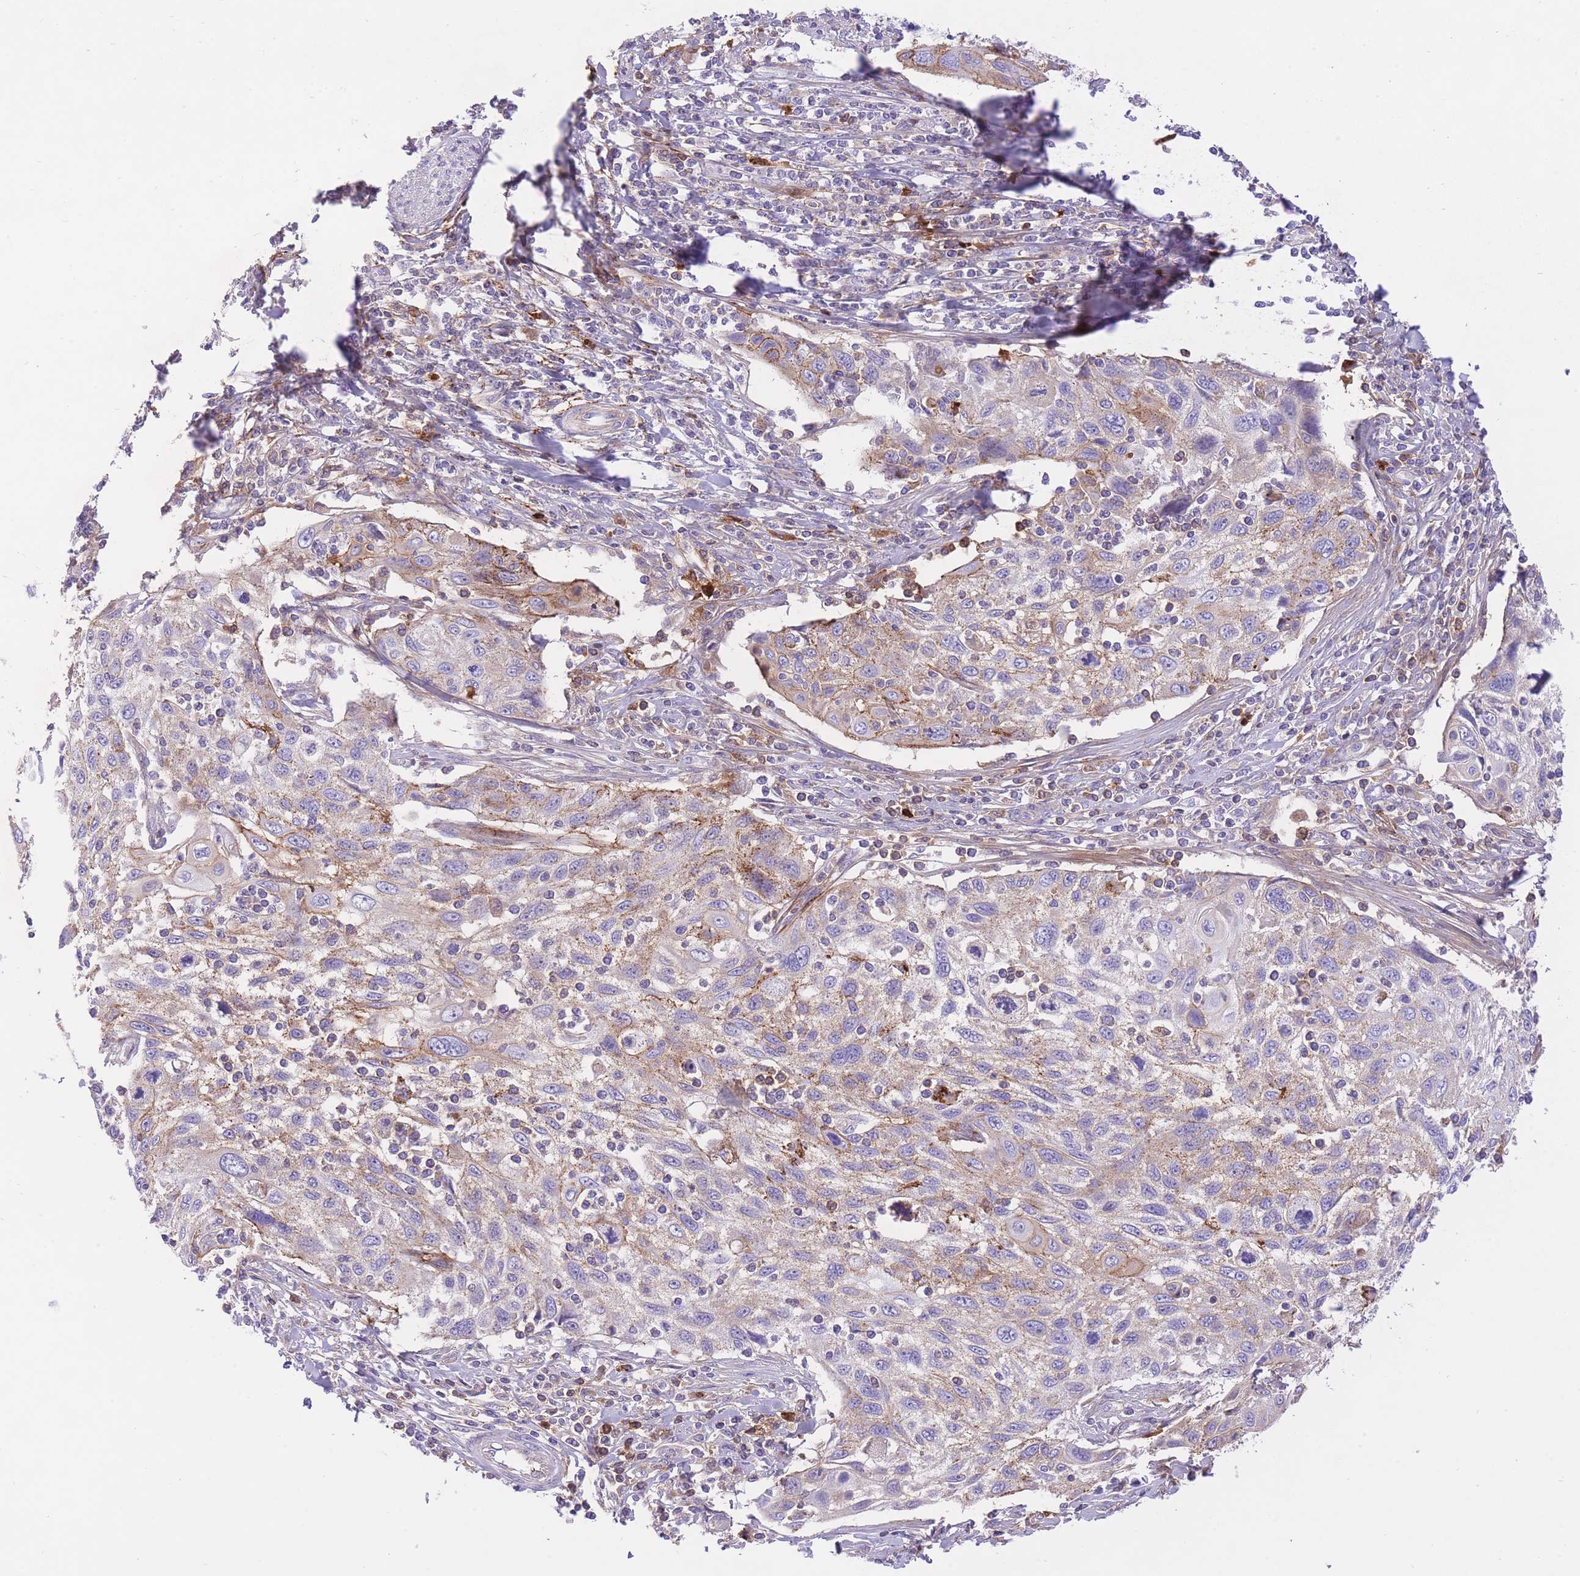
{"staining": {"intensity": "weak", "quantity": "<25%", "location": "cytoplasmic/membranous"}, "tissue": "cervical cancer", "cell_type": "Tumor cells", "image_type": "cancer", "snomed": [{"axis": "morphology", "description": "Squamous cell carcinoma, NOS"}, {"axis": "topography", "description": "Cervix"}], "caption": "Protein analysis of squamous cell carcinoma (cervical) displays no significant staining in tumor cells.", "gene": "HRG", "patient": {"sex": "female", "age": 70}}